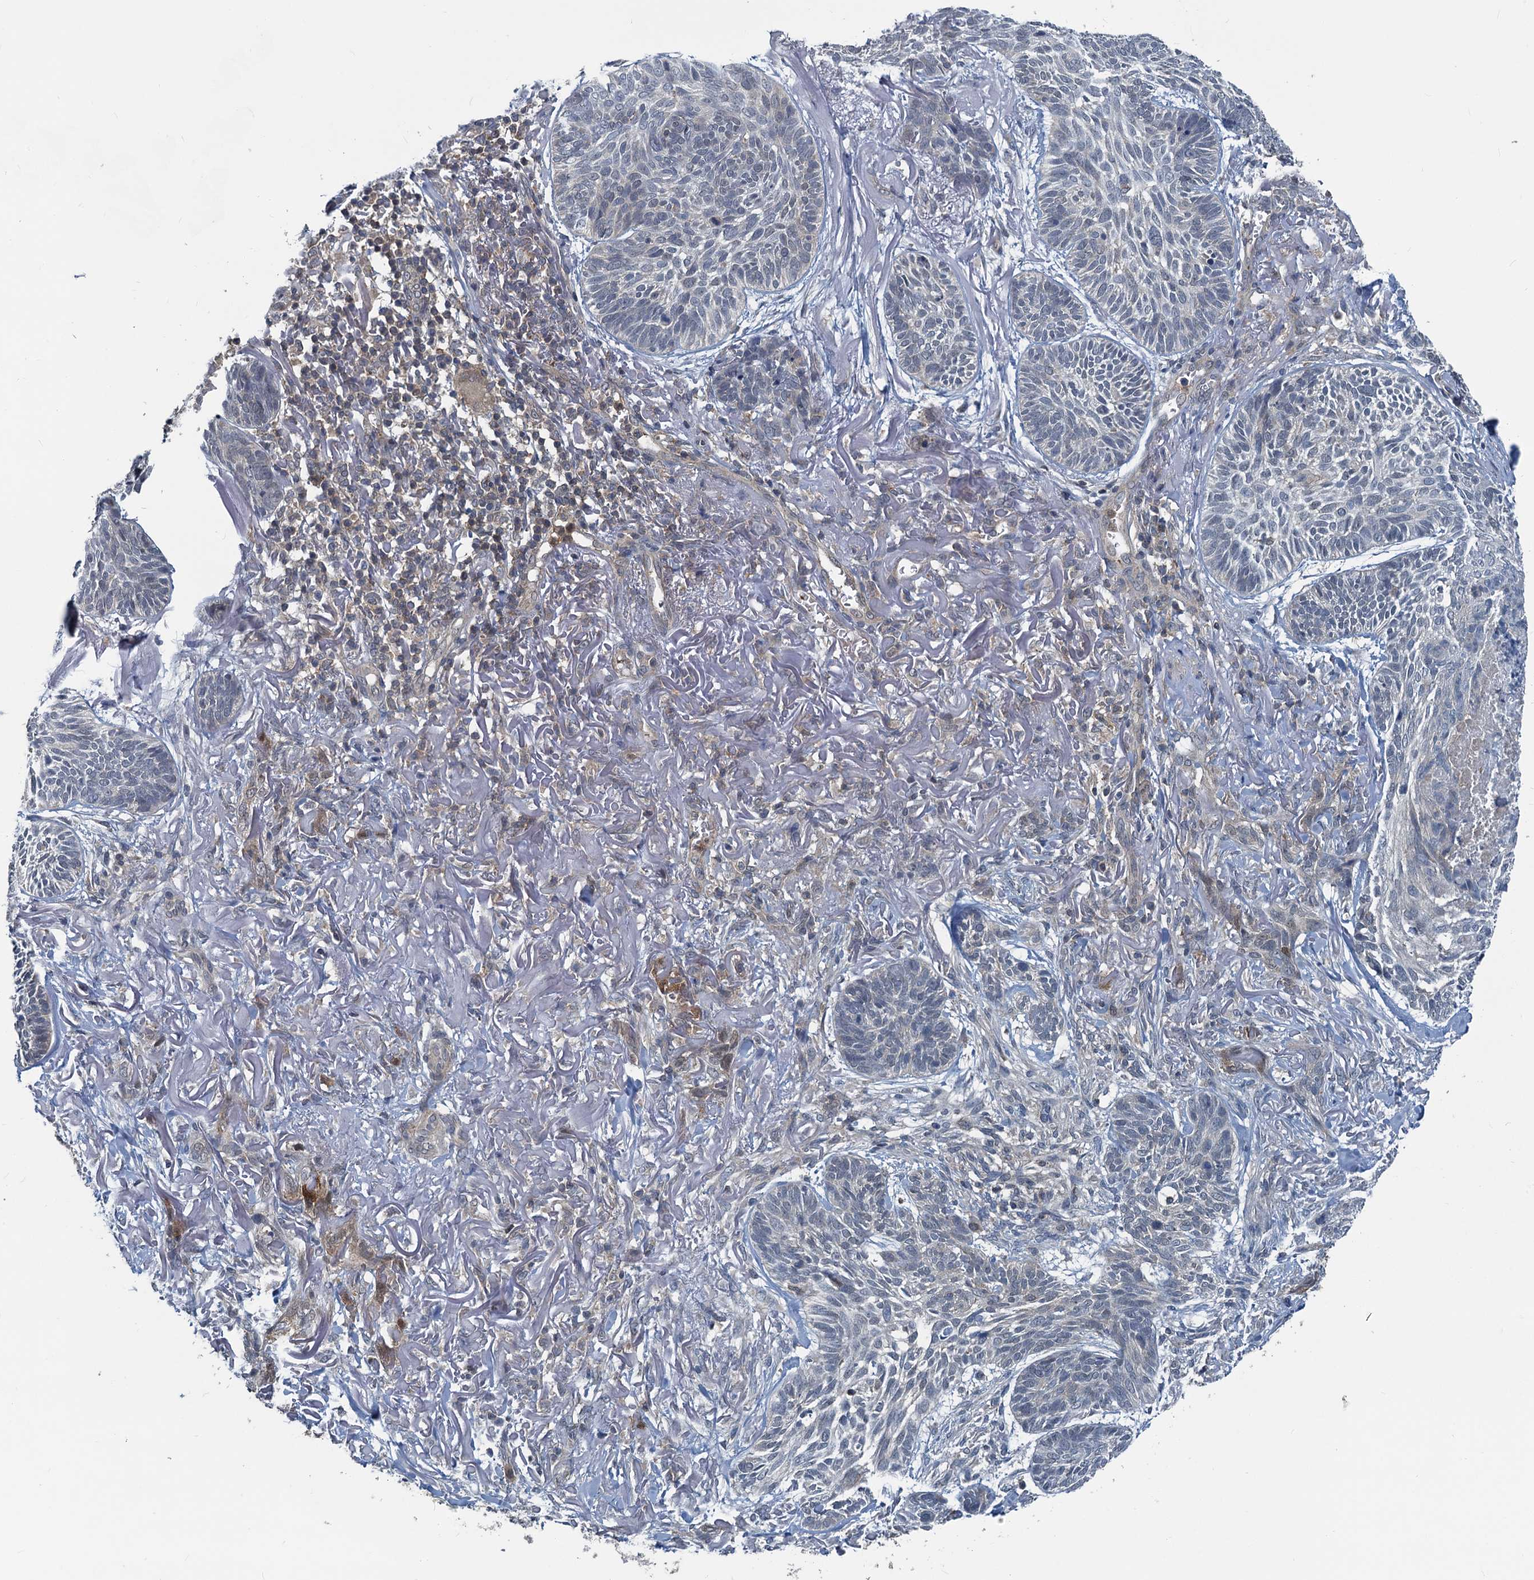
{"staining": {"intensity": "moderate", "quantity": "<25%", "location": "nuclear"}, "tissue": "skin cancer", "cell_type": "Tumor cells", "image_type": "cancer", "snomed": [{"axis": "morphology", "description": "Normal tissue, NOS"}, {"axis": "morphology", "description": "Basal cell carcinoma"}, {"axis": "topography", "description": "Skin"}], "caption": "Skin basal cell carcinoma stained with a protein marker displays moderate staining in tumor cells.", "gene": "GCLM", "patient": {"sex": "male", "age": 66}}